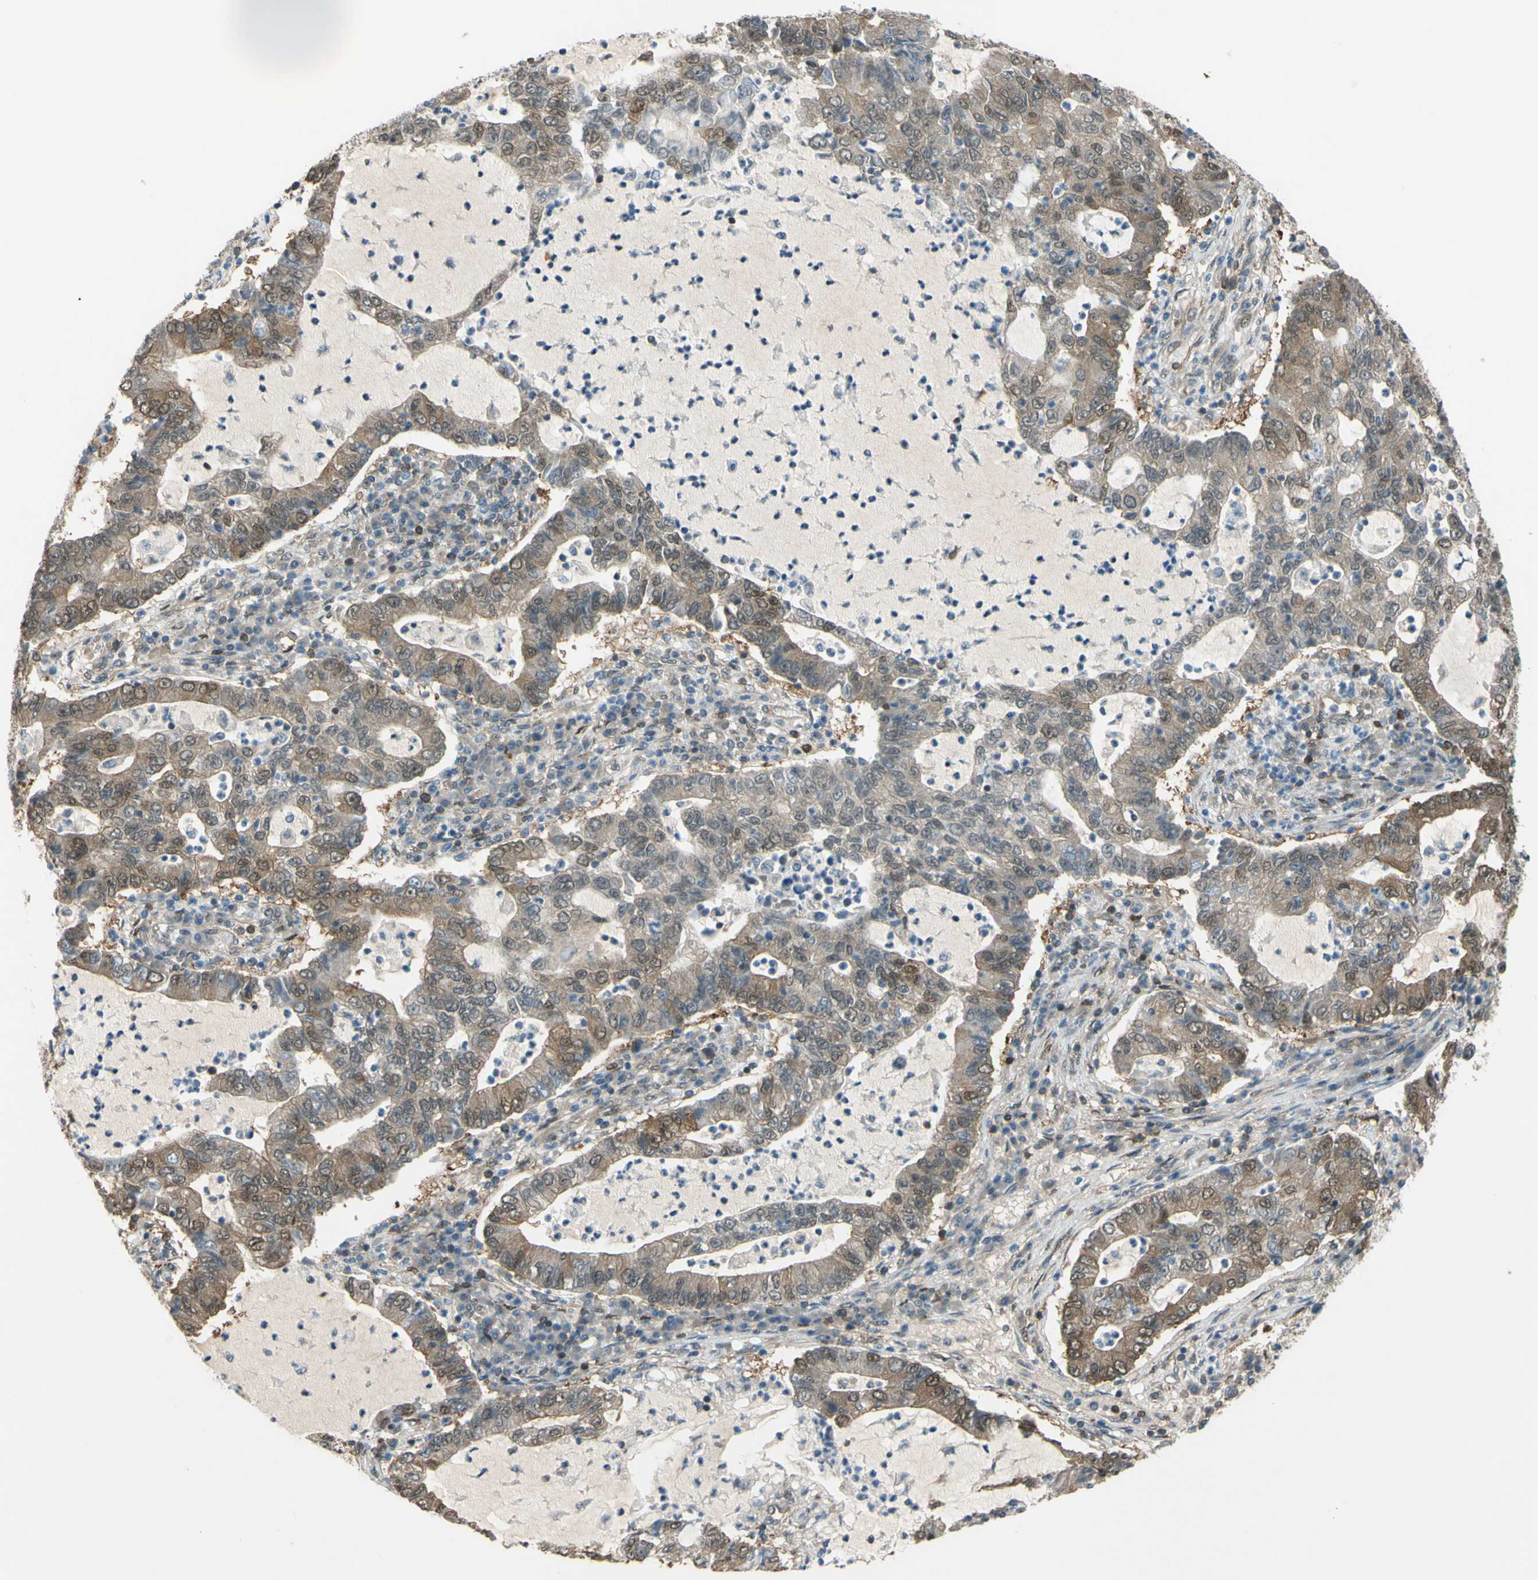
{"staining": {"intensity": "weak", "quantity": ">75%", "location": "cytoplasmic/membranous"}, "tissue": "lung cancer", "cell_type": "Tumor cells", "image_type": "cancer", "snomed": [{"axis": "morphology", "description": "Adenocarcinoma, NOS"}, {"axis": "topography", "description": "Lung"}], "caption": "Lung cancer was stained to show a protein in brown. There is low levels of weak cytoplasmic/membranous staining in about >75% of tumor cells.", "gene": "YWHAQ", "patient": {"sex": "female", "age": 51}}